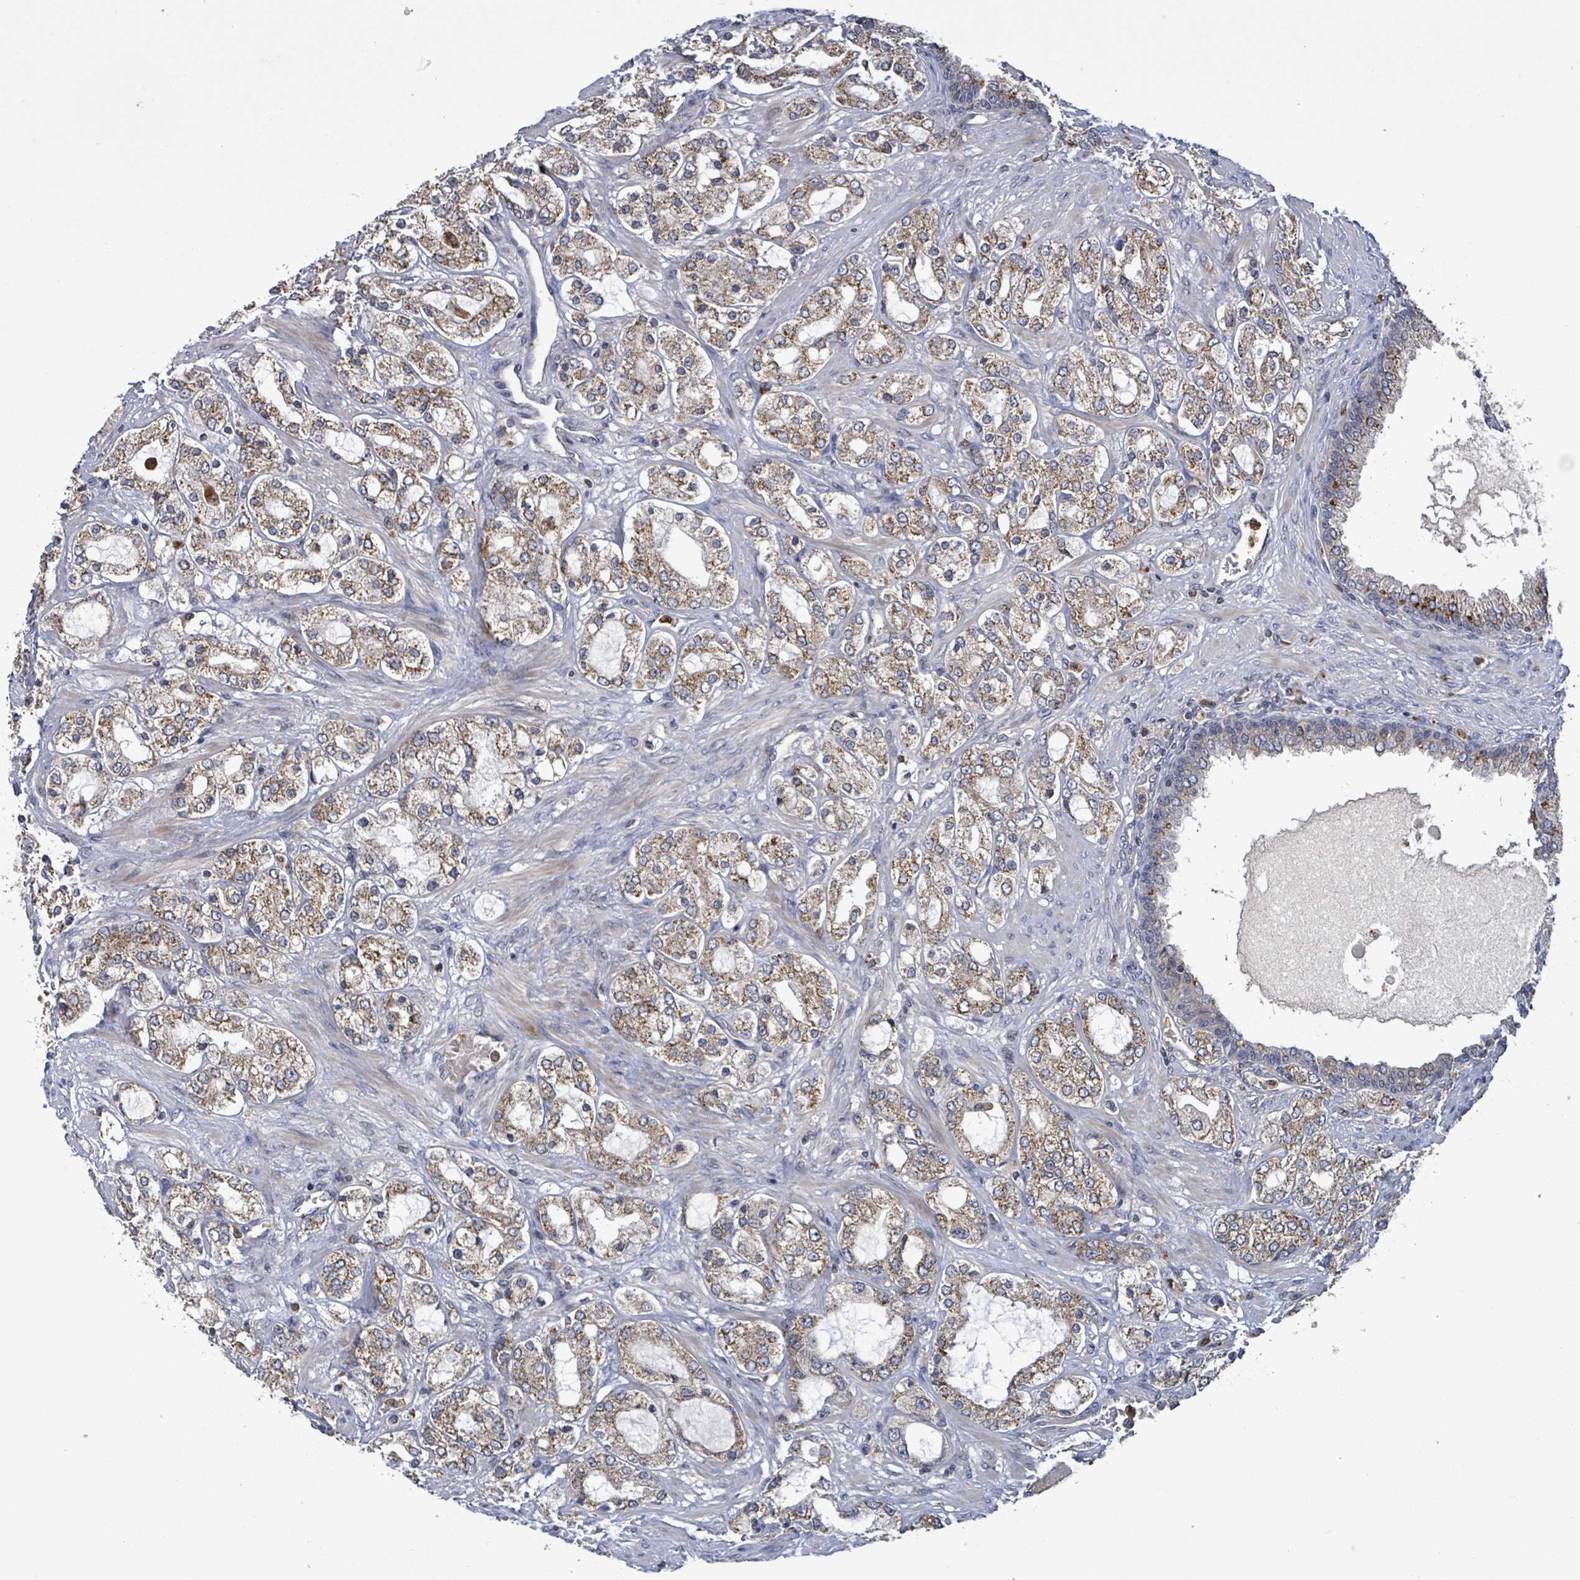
{"staining": {"intensity": "moderate", "quantity": ">75%", "location": "cytoplasmic/membranous"}, "tissue": "prostate cancer", "cell_type": "Tumor cells", "image_type": "cancer", "snomed": [{"axis": "morphology", "description": "Adenocarcinoma, High grade"}, {"axis": "topography", "description": "Prostate"}], "caption": "Immunohistochemistry histopathology image of high-grade adenocarcinoma (prostate) stained for a protein (brown), which demonstrates medium levels of moderate cytoplasmic/membranous staining in about >75% of tumor cells.", "gene": "SERPINE3", "patient": {"sex": "male", "age": 64}}